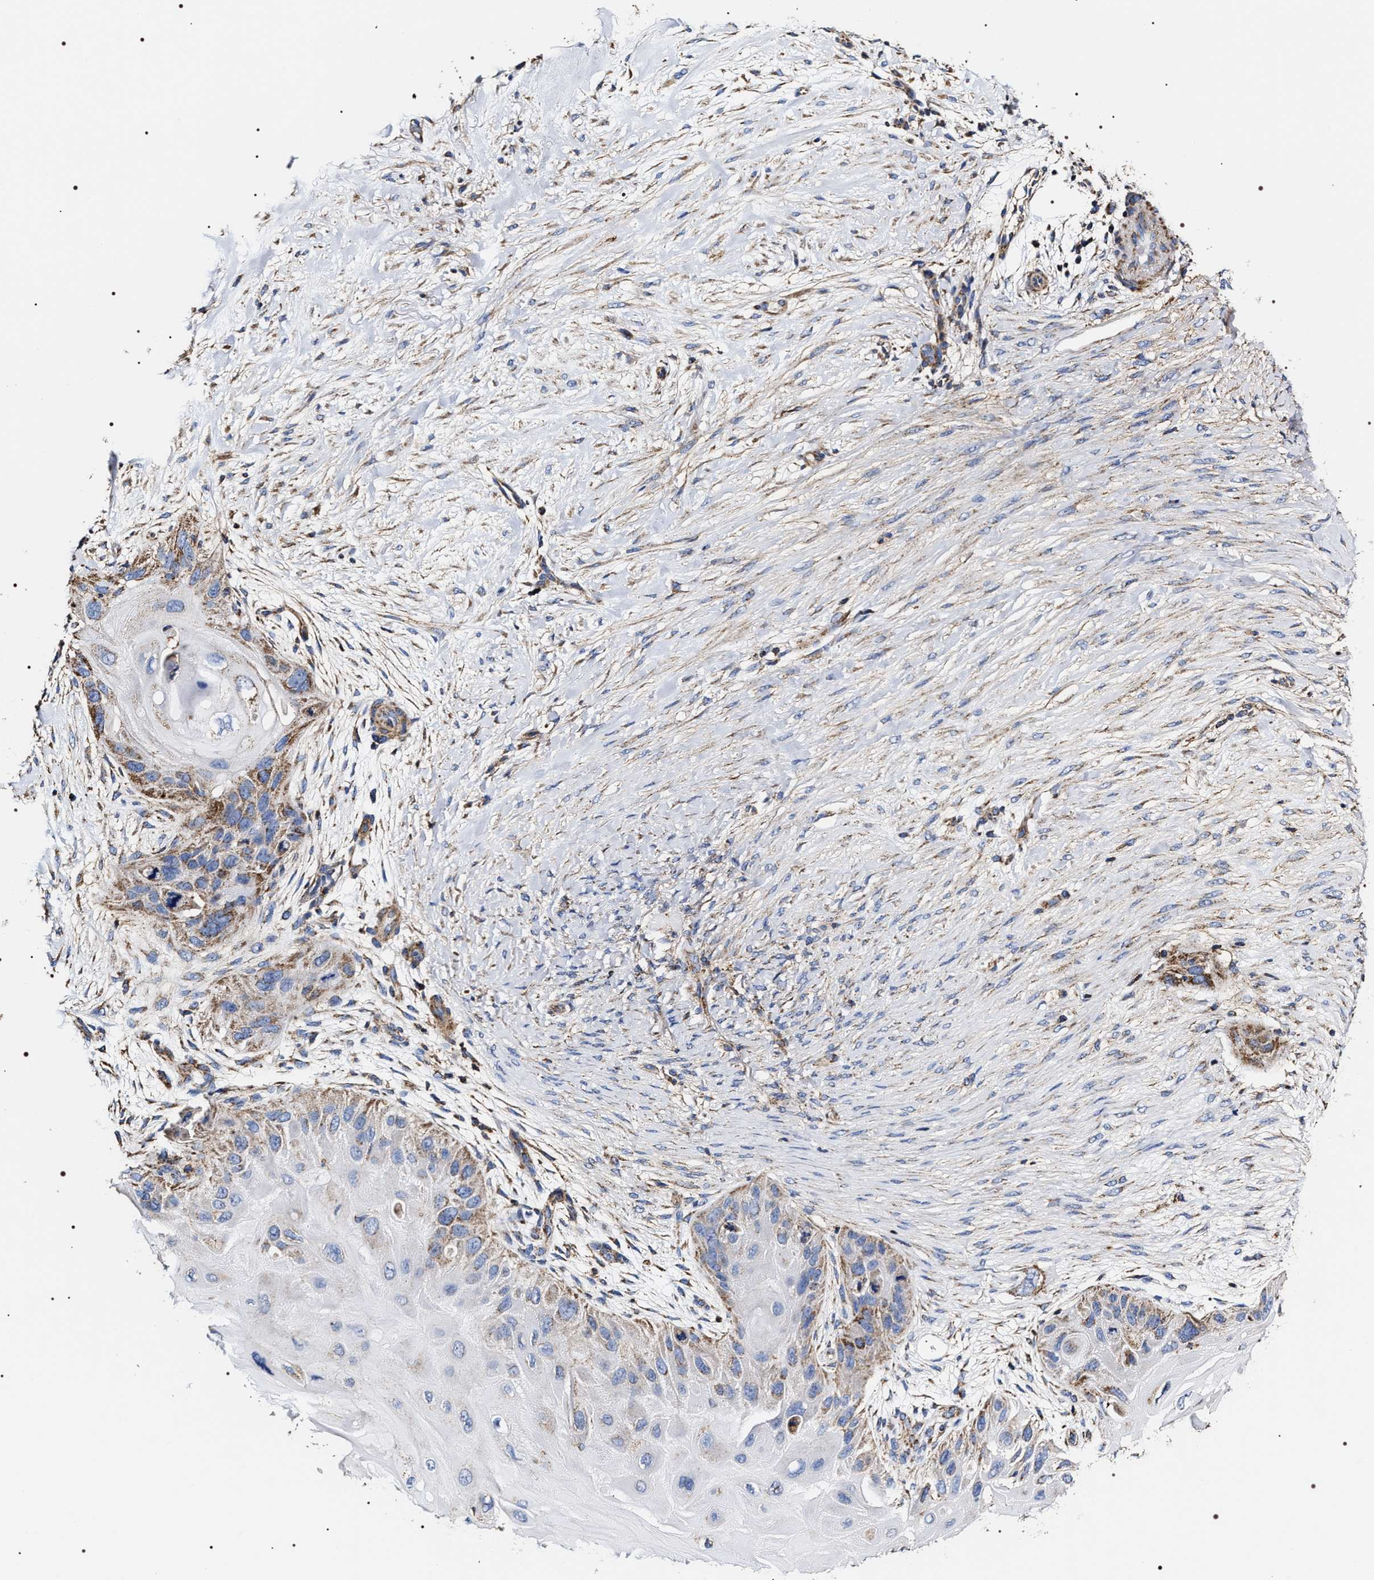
{"staining": {"intensity": "moderate", "quantity": "25%-75%", "location": "cytoplasmic/membranous"}, "tissue": "skin cancer", "cell_type": "Tumor cells", "image_type": "cancer", "snomed": [{"axis": "morphology", "description": "Squamous cell carcinoma, NOS"}, {"axis": "topography", "description": "Skin"}], "caption": "Skin squamous cell carcinoma was stained to show a protein in brown. There is medium levels of moderate cytoplasmic/membranous staining in approximately 25%-75% of tumor cells. The protein of interest is stained brown, and the nuclei are stained in blue (DAB (3,3'-diaminobenzidine) IHC with brightfield microscopy, high magnification).", "gene": "COG5", "patient": {"sex": "female", "age": 77}}